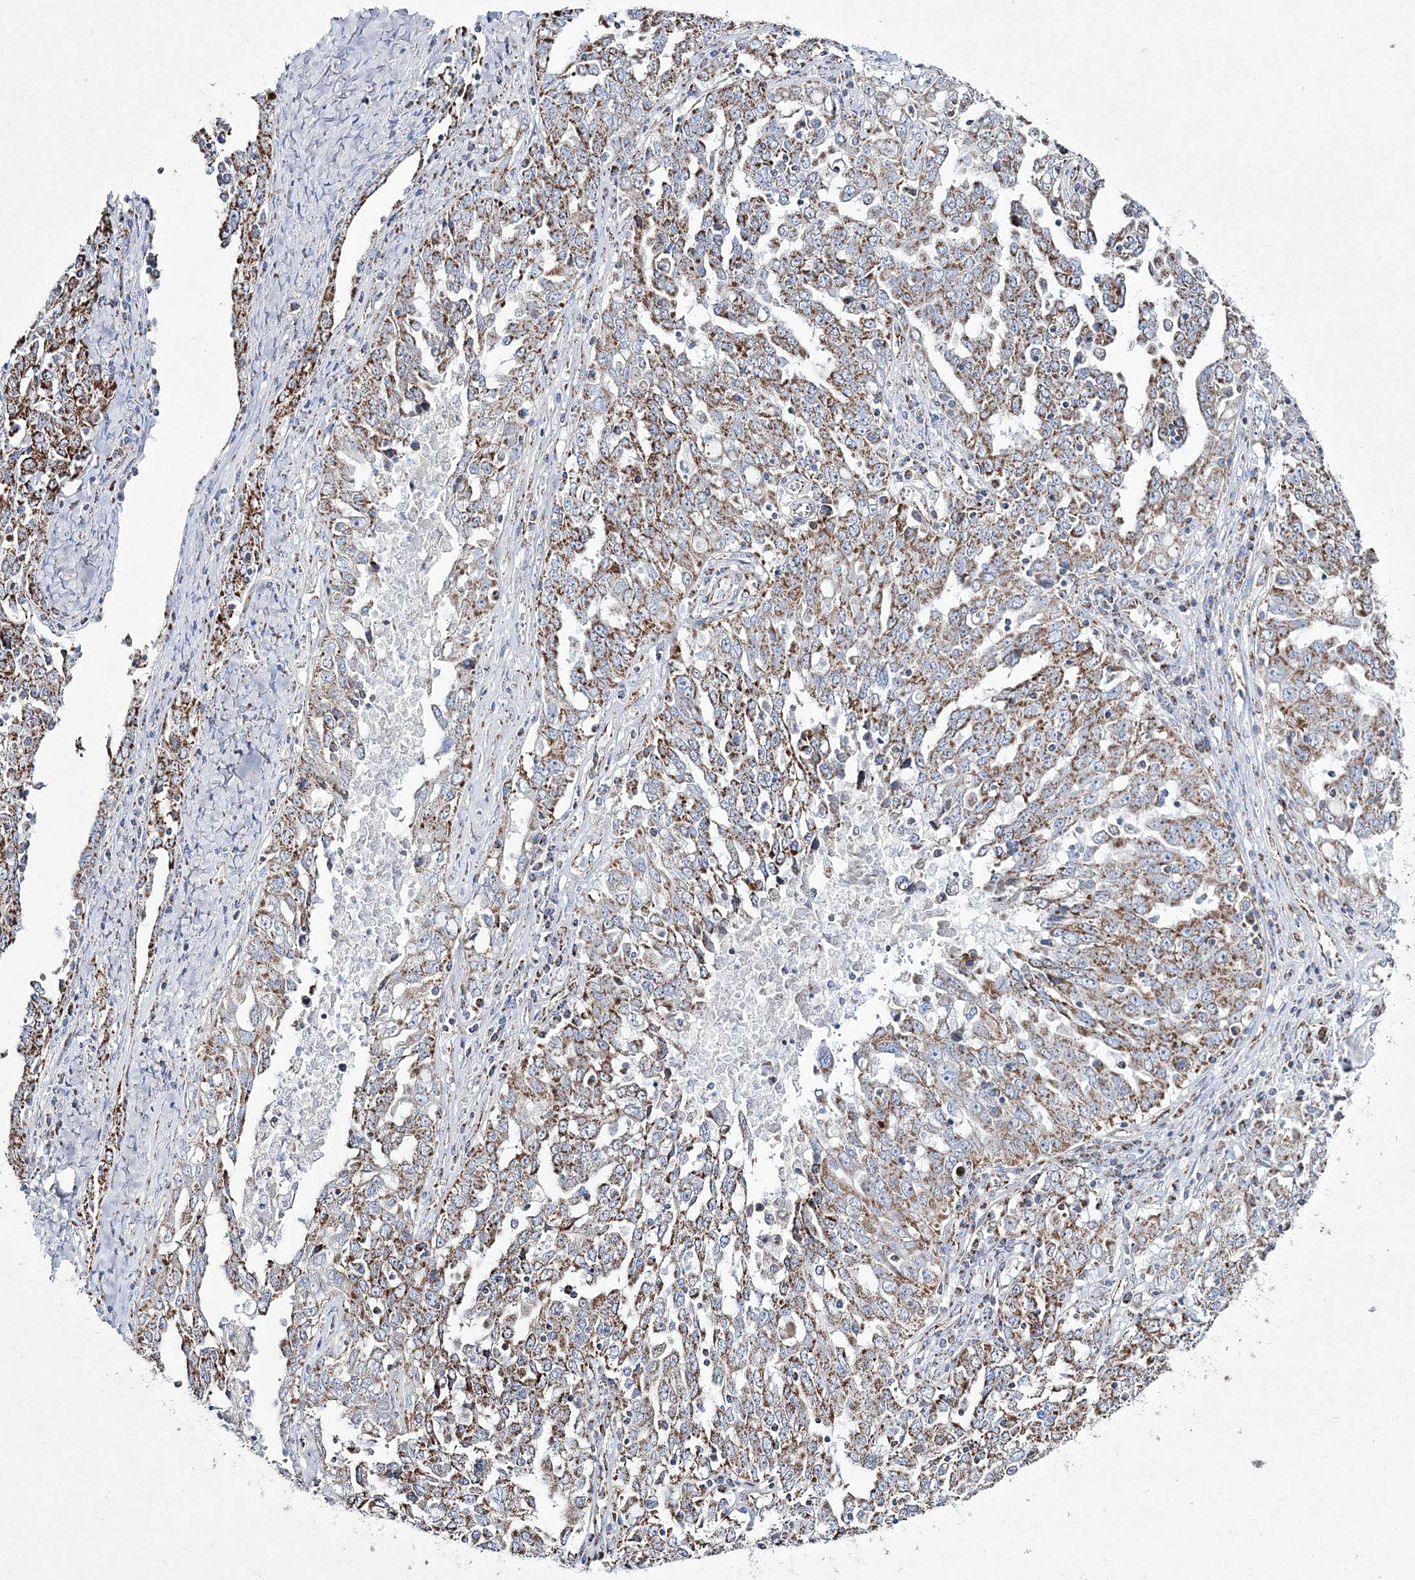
{"staining": {"intensity": "strong", "quantity": ">75%", "location": "cytoplasmic/membranous"}, "tissue": "ovarian cancer", "cell_type": "Tumor cells", "image_type": "cancer", "snomed": [{"axis": "morphology", "description": "Carcinoma, endometroid"}, {"axis": "topography", "description": "Ovary"}], "caption": "Immunohistochemistry (IHC) (DAB) staining of human ovarian cancer reveals strong cytoplasmic/membranous protein expression in about >75% of tumor cells. (DAB (3,3'-diaminobenzidine) IHC, brown staining for protein, blue staining for nuclei).", "gene": "HIBCH", "patient": {"sex": "female", "age": 62}}